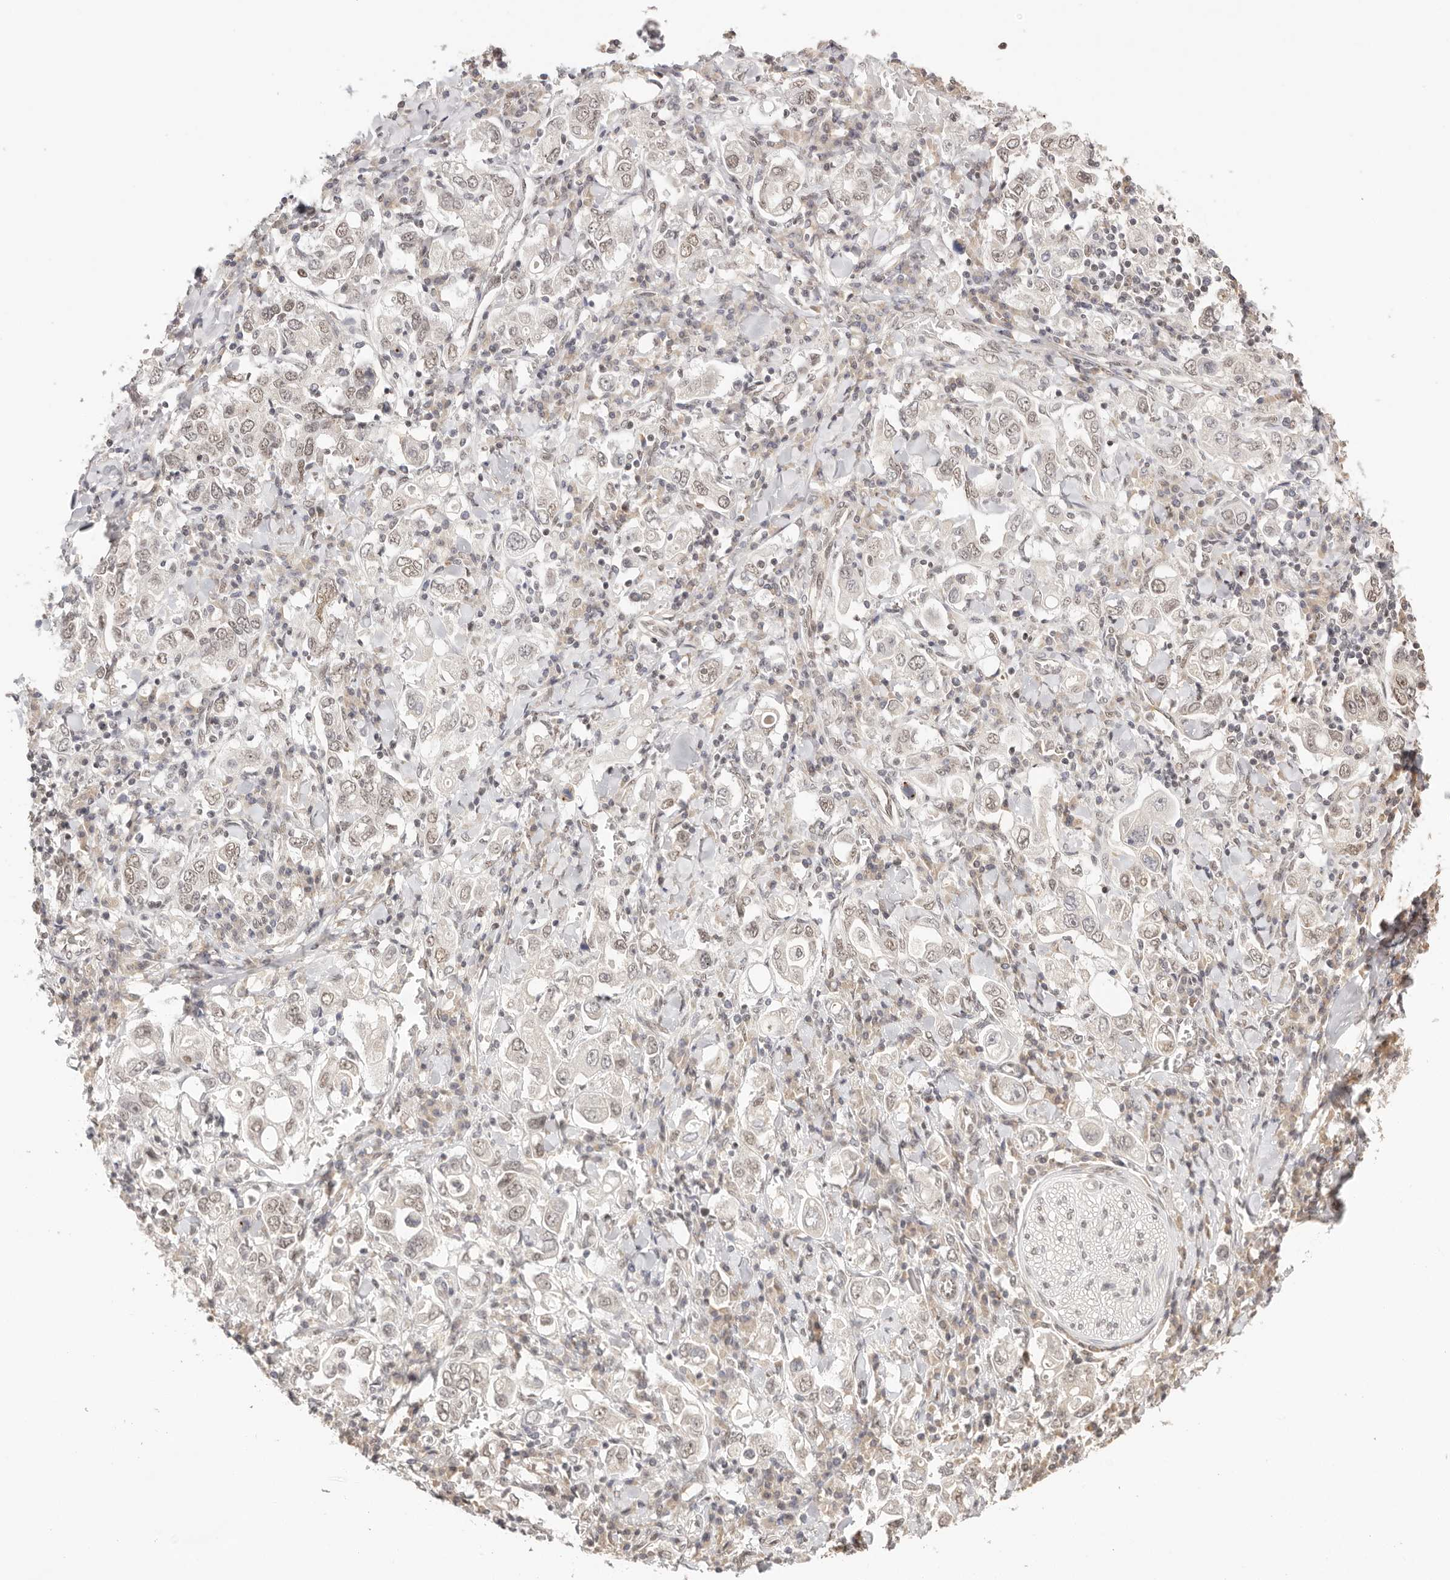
{"staining": {"intensity": "weak", "quantity": ">75%", "location": "nuclear"}, "tissue": "stomach cancer", "cell_type": "Tumor cells", "image_type": "cancer", "snomed": [{"axis": "morphology", "description": "Adenocarcinoma, NOS"}, {"axis": "topography", "description": "Stomach, upper"}], "caption": "Protein staining by immunohistochemistry (IHC) demonstrates weak nuclear positivity in approximately >75% of tumor cells in stomach cancer. The staining was performed using DAB to visualize the protein expression in brown, while the nuclei were stained in blue with hematoxylin (Magnification: 20x).", "gene": "RFC3", "patient": {"sex": "male", "age": 62}}